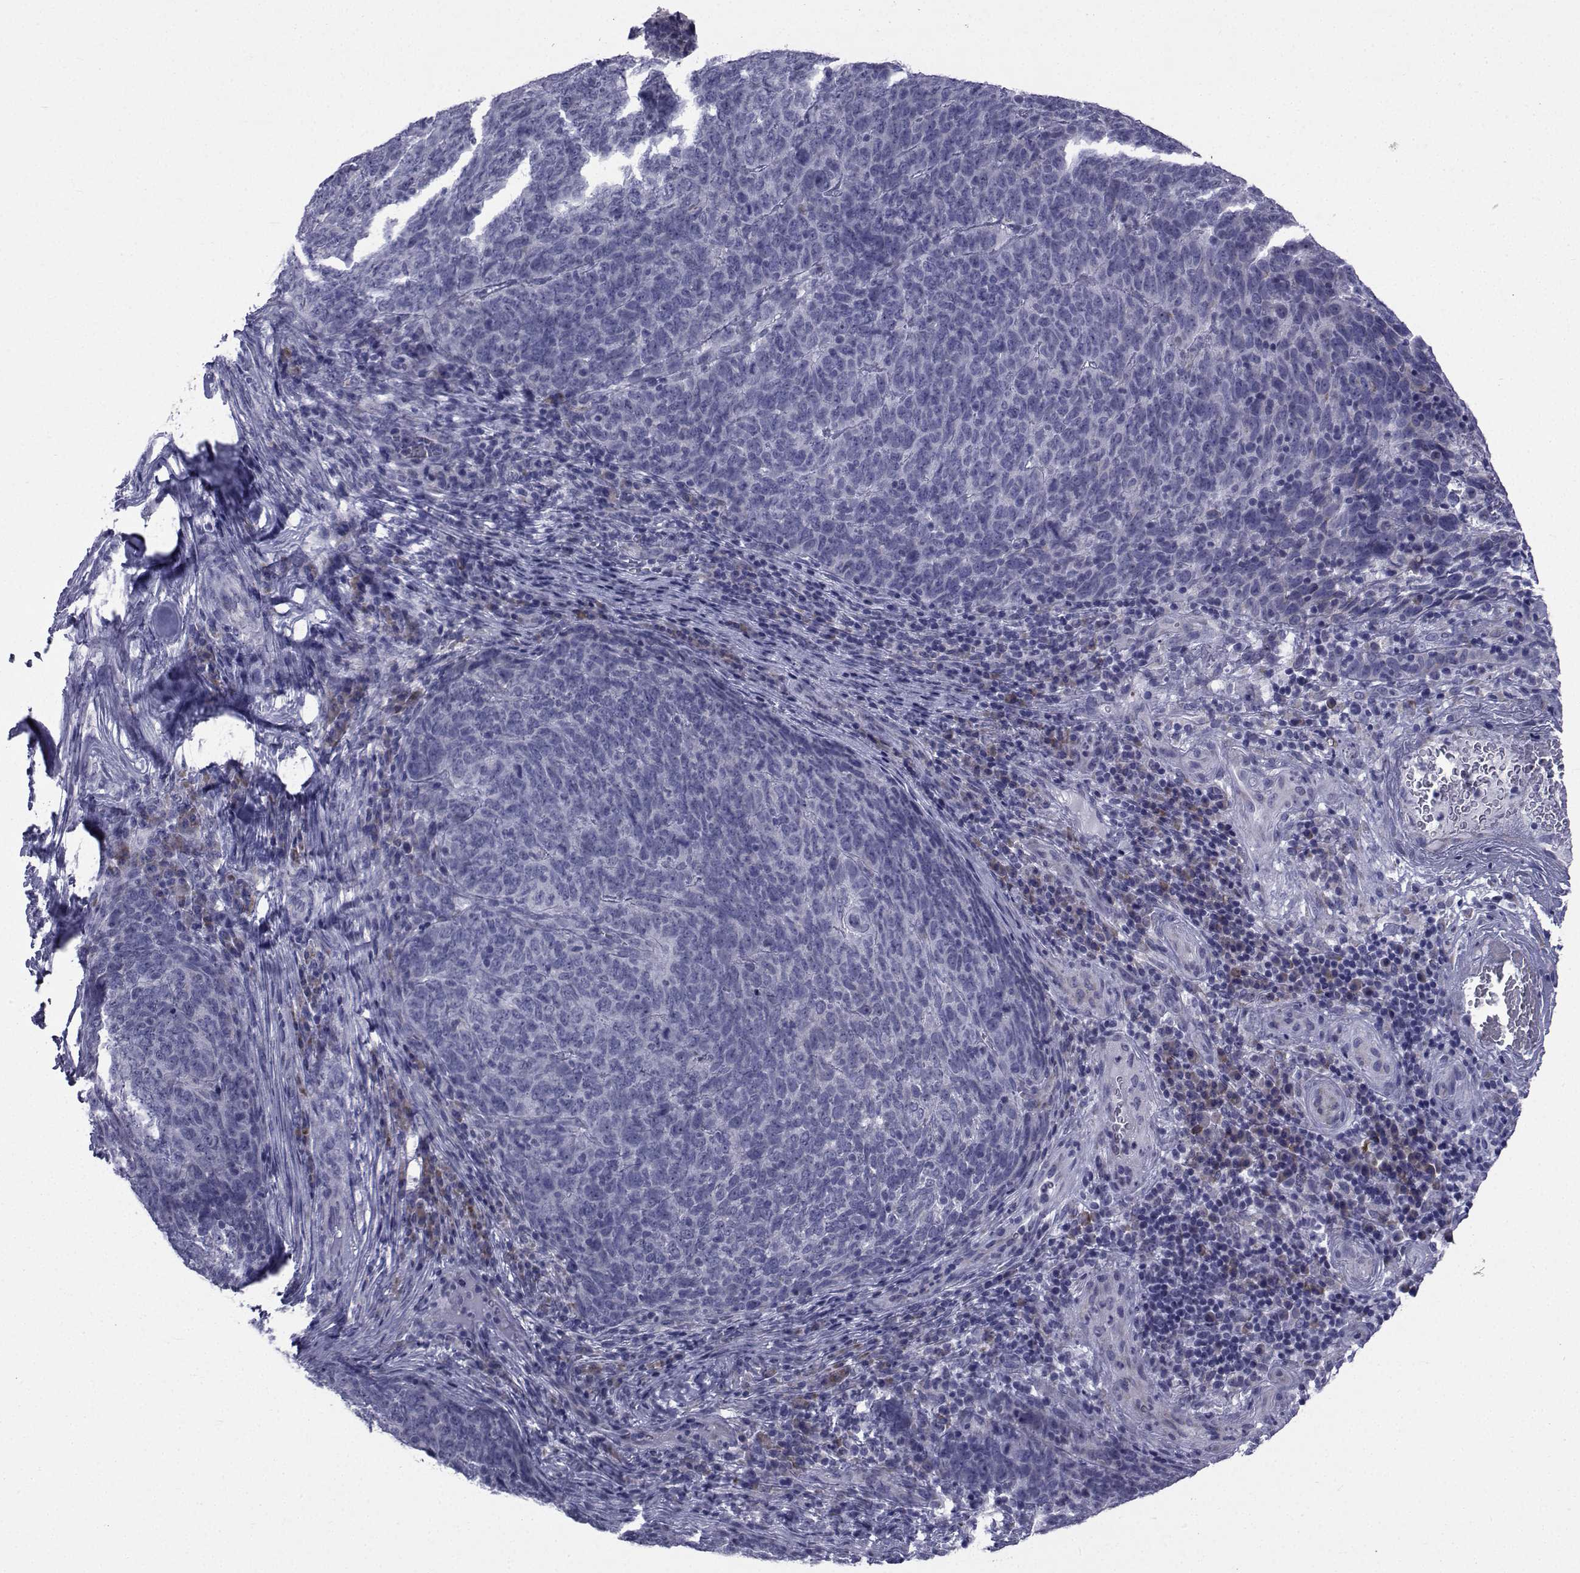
{"staining": {"intensity": "negative", "quantity": "none", "location": "none"}, "tissue": "skin cancer", "cell_type": "Tumor cells", "image_type": "cancer", "snomed": [{"axis": "morphology", "description": "Squamous cell carcinoma, NOS"}, {"axis": "topography", "description": "Skin"}, {"axis": "topography", "description": "Anal"}], "caption": "Immunohistochemistry (IHC) histopathology image of neoplastic tissue: human skin cancer (squamous cell carcinoma) stained with DAB displays no significant protein expression in tumor cells. (DAB immunohistochemistry (IHC) visualized using brightfield microscopy, high magnification).", "gene": "ROPN1", "patient": {"sex": "female", "age": 51}}